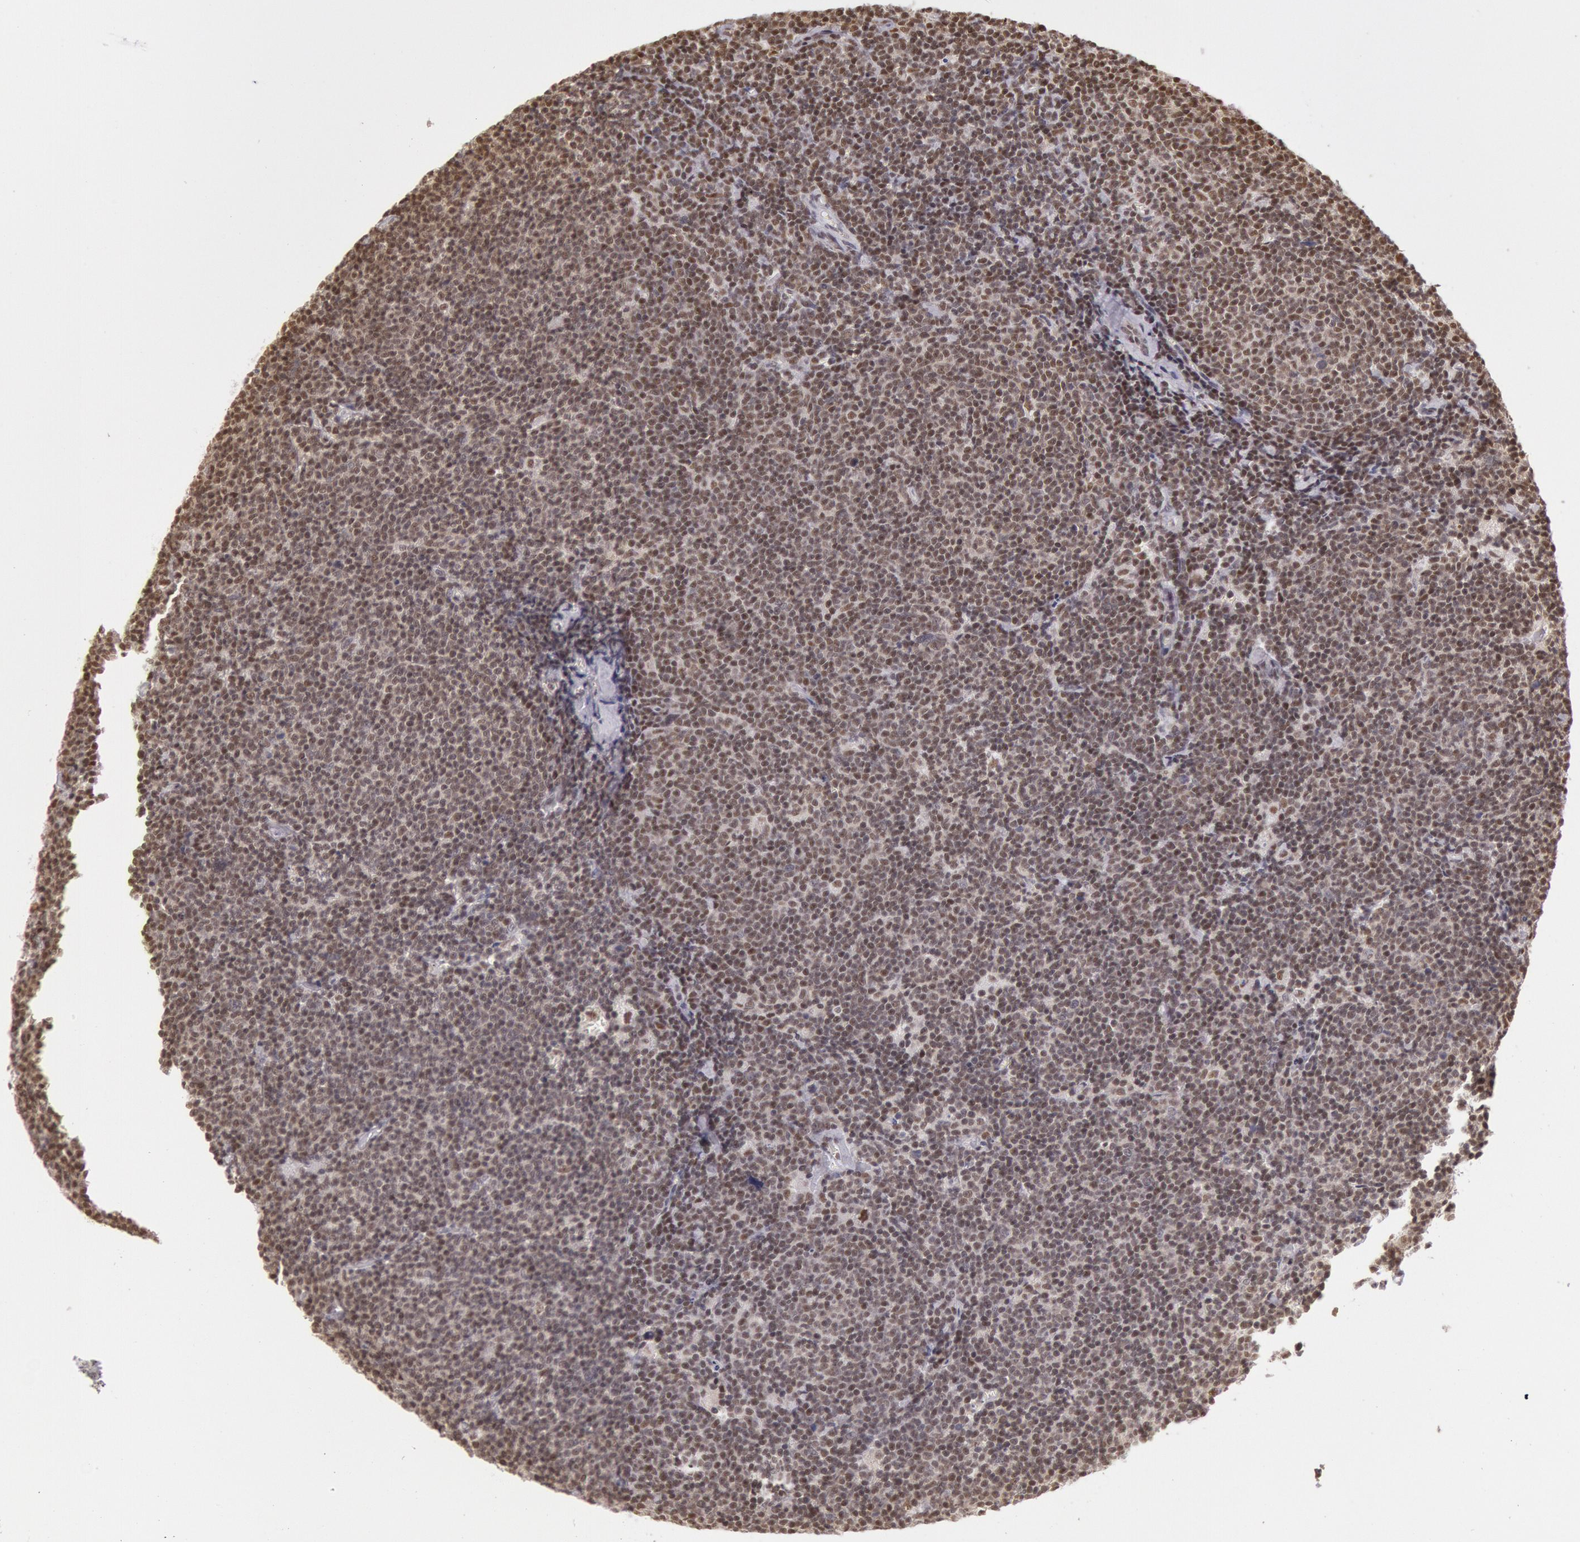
{"staining": {"intensity": "strong", "quantity": ">75%", "location": "nuclear"}, "tissue": "lymphoma", "cell_type": "Tumor cells", "image_type": "cancer", "snomed": [{"axis": "morphology", "description": "Malignant lymphoma, non-Hodgkin's type, Low grade"}, {"axis": "topography", "description": "Lymph node"}], "caption": "There is high levels of strong nuclear staining in tumor cells of lymphoma, as demonstrated by immunohistochemical staining (brown color).", "gene": "ESS2", "patient": {"sex": "male", "age": 65}}